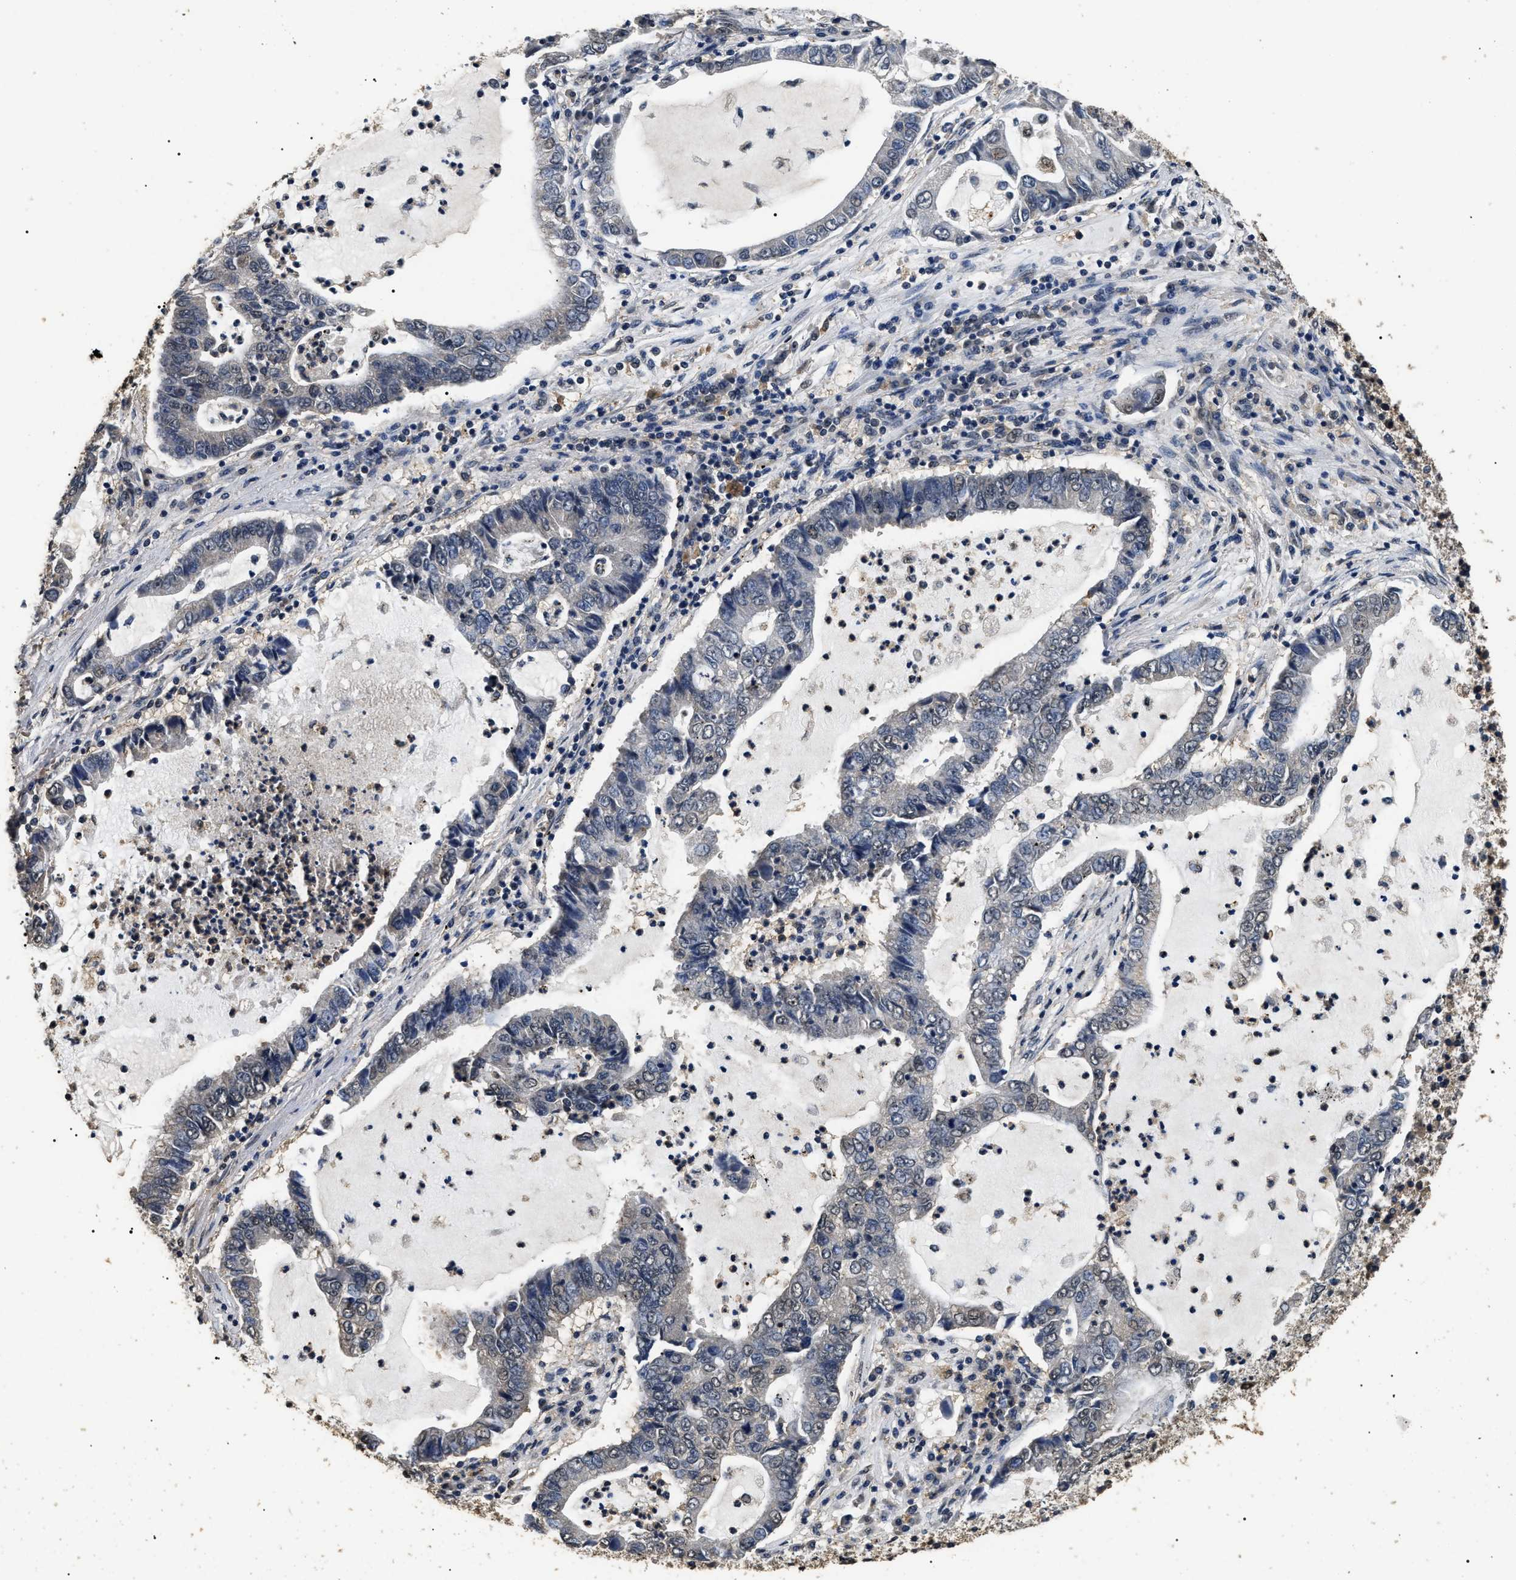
{"staining": {"intensity": "weak", "quantity": "<25%", "location": "nuclear"}, "tissue": "lung cancer", "cell_type": "Tumor cells", "image_type": "cancer", "snomed": [{"axis": "morphology", "description": "Adenocarcinoma, NOS"}, {"axis": "topography", "description": "Lung"}], "caption": "An image of human adenocarcinoma (lung) is negative for staining in tumor cells.", "gene": "PSMD8", "patient": {"sex": "female", "age": 51}}